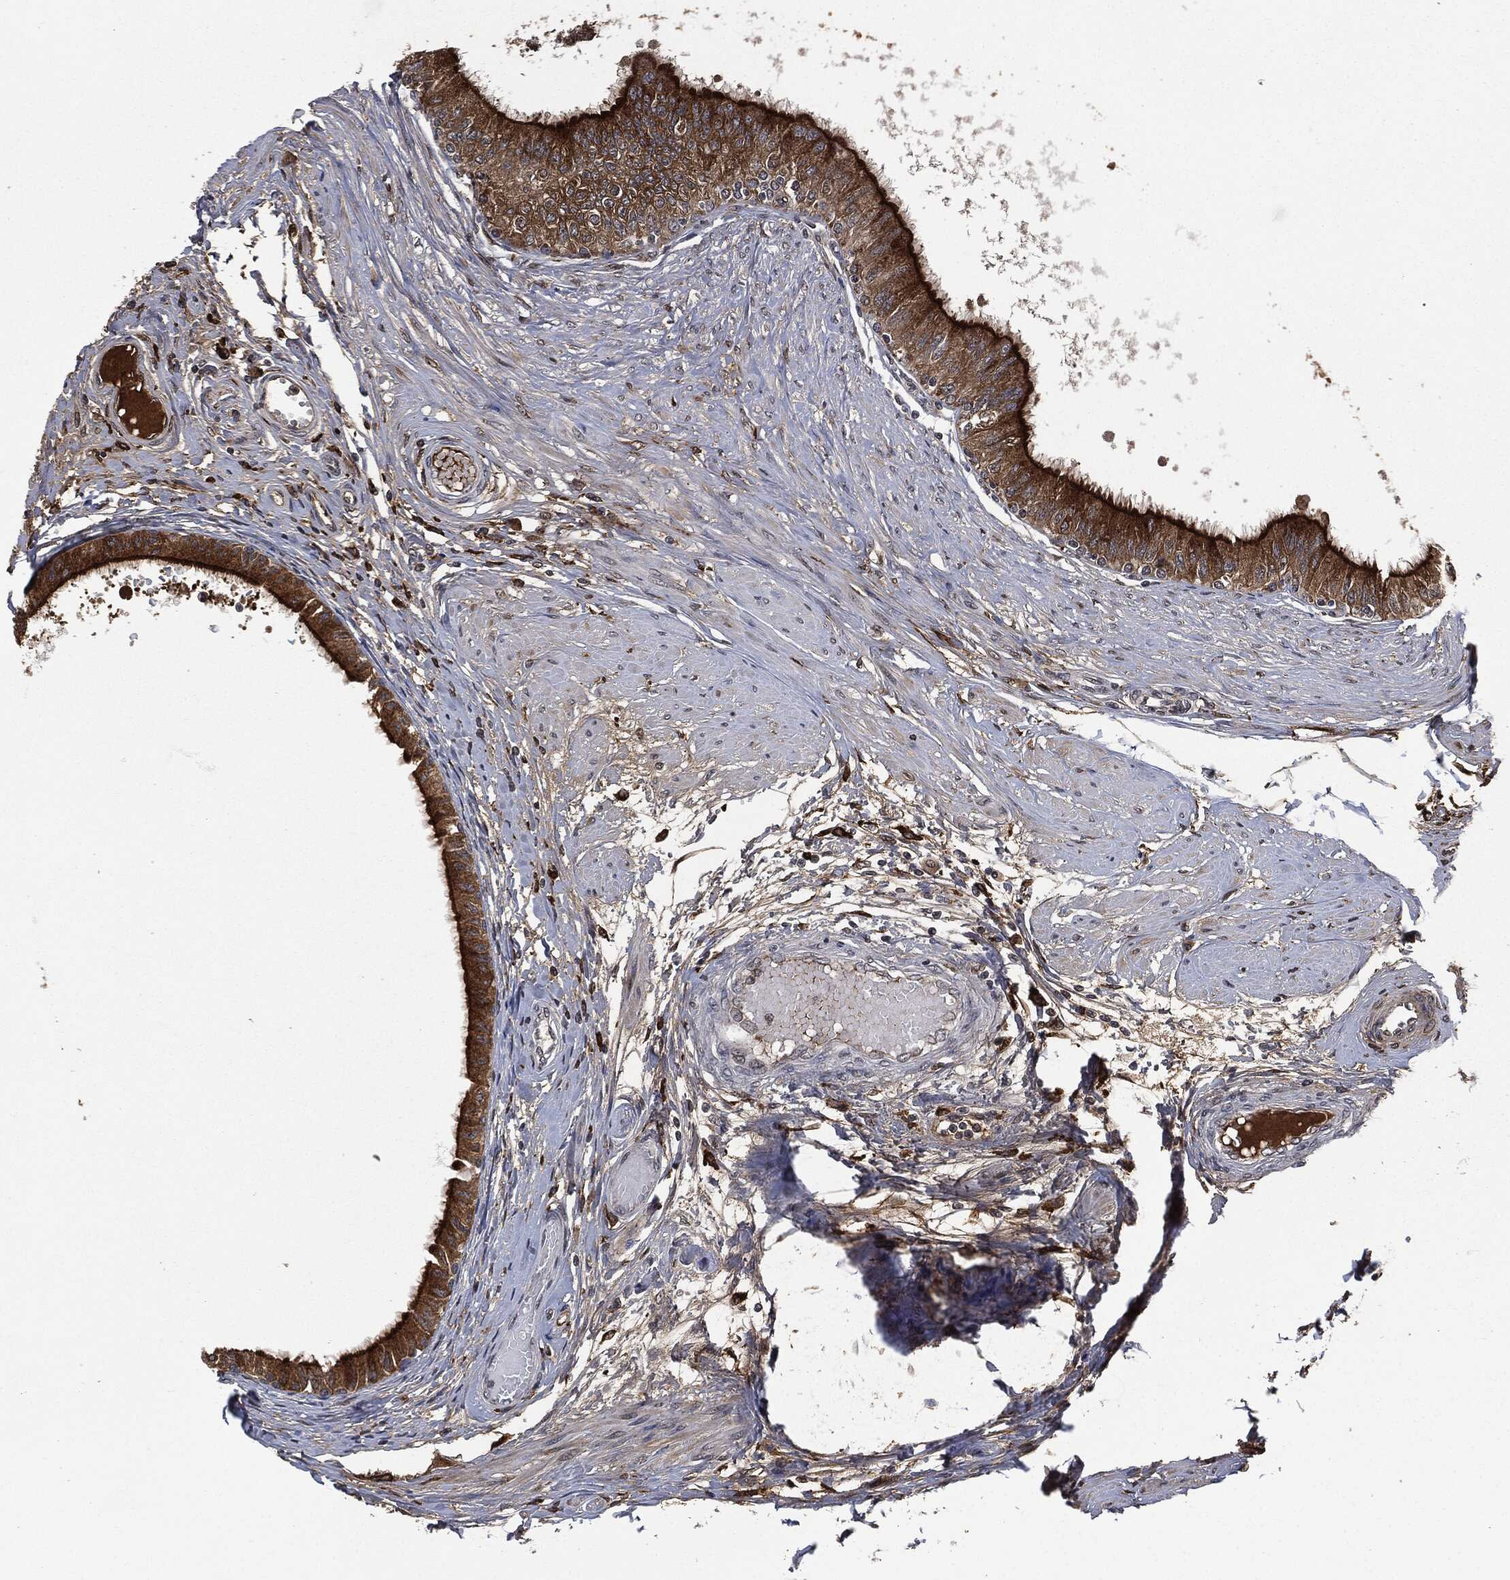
{"staining": {"intensity": "strong", "quantity": "25%-75%", "location": "cytoplasmic/membranous"}, "tissue": "epididymis", "cell_type": "Glandular cells", "image_type": "normal", "snomed": [{"axis": "morphology", "description": "Normal tissue, NOS"}, {"axis": "morphology", "description": "Seminoma, NOS"}, {"axis": "topography", "description": "Testis"}, {"axis": "topography", "description": "Epididymis"}], "caption": "Immunohistochemistry (IHC) staining of normal epididymis, which demonstrates high levels of strong cytoplasmic/membranous positivity in about 25%-75% of glandular cells indicating strong cytoplasmic/membranous protein staining. The staining was performed using DAB (brown) for protein detection and nuclei were counterstained in hematoxylin (blue).", "gene": "CRABP2", "patient": {"sex": "male", "age": 61}}